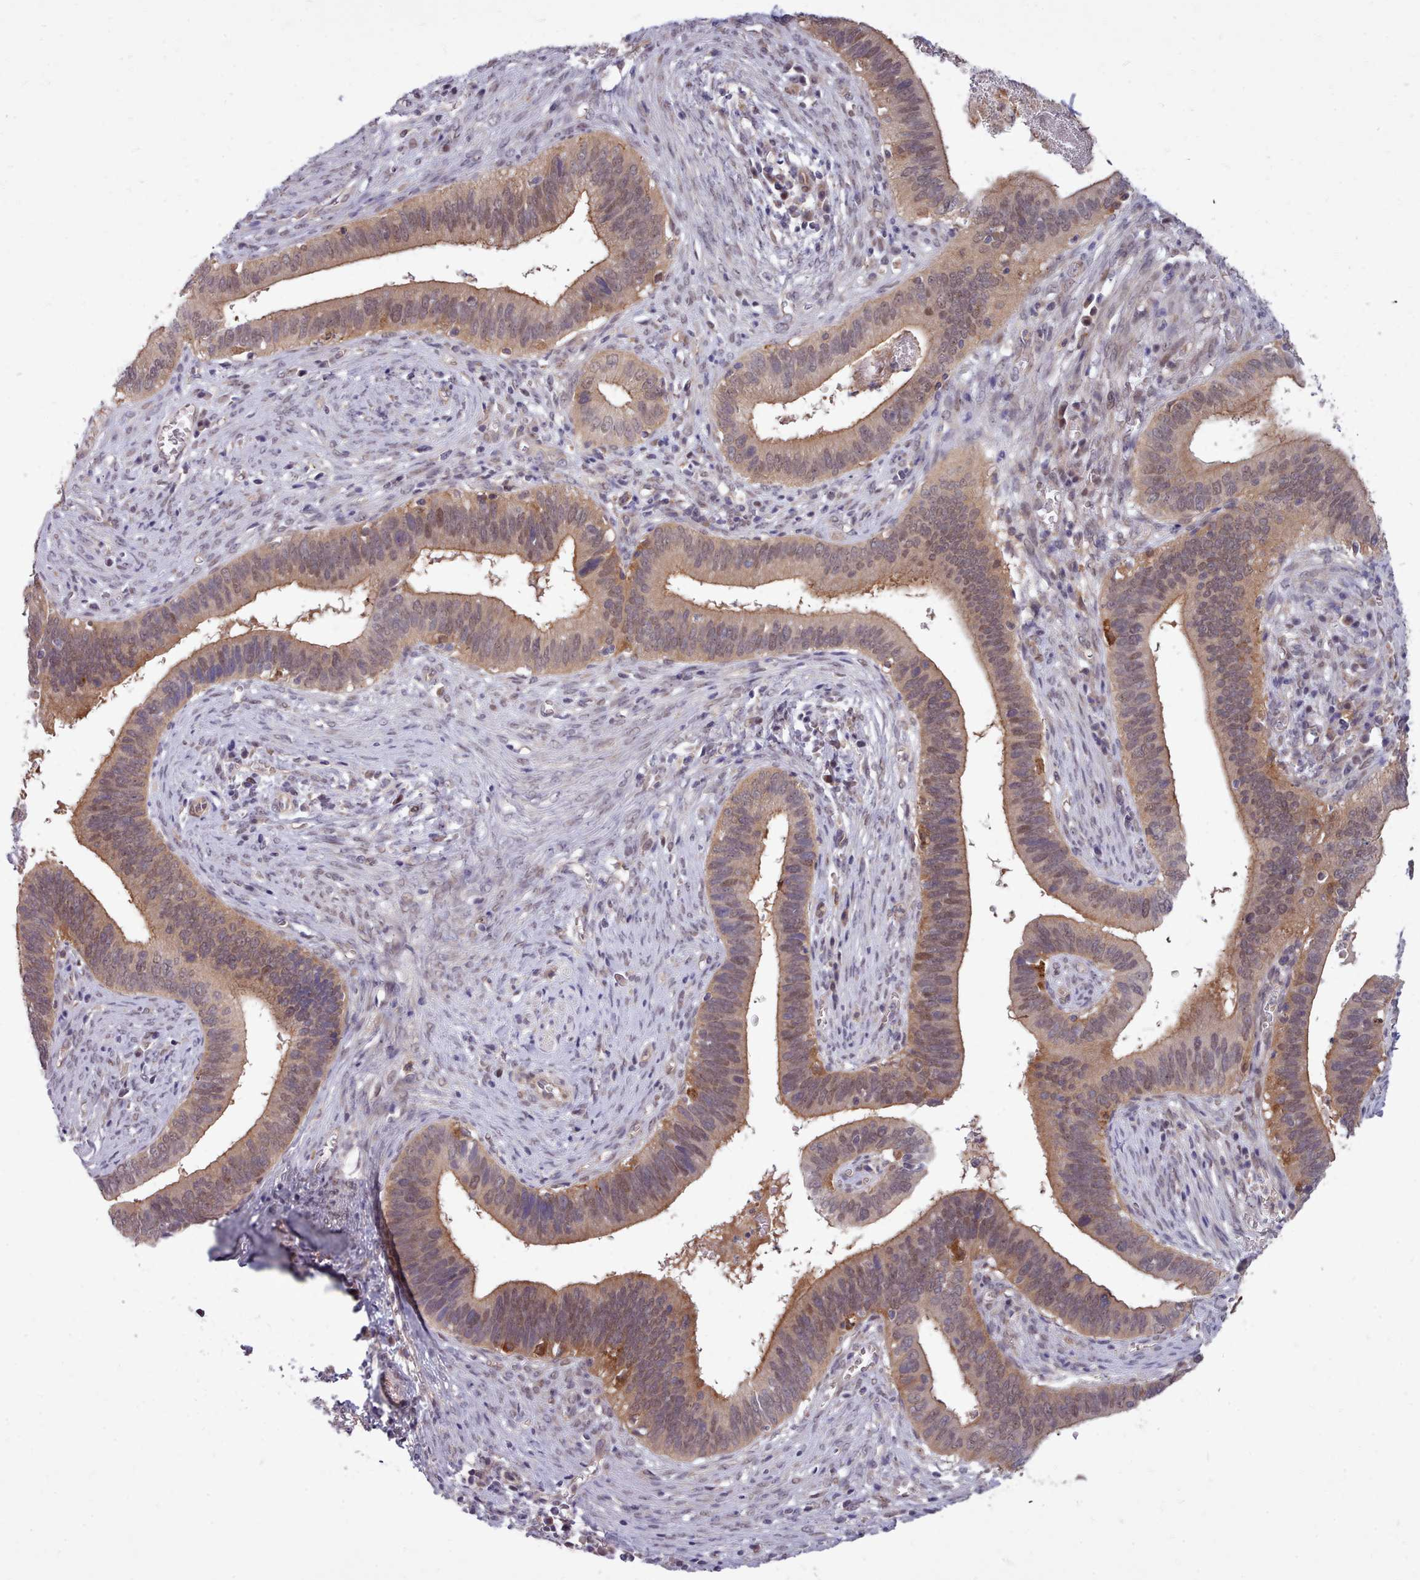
{"staining": {"intensity": "weak", "quantity": "25%-75%", "location": "cytoplasmic/membranous"}, "tissue": "cervical cancer", "cell_type": "Tumor cells", "image_type": "cancer", "snomed": [{"axis": "morphology", "description": "Adenocarcinoma, NOS"}, {"axis": "topography", "description": "Cervix"}], "caption": "Immunohistochemical staining of adenocarcinoma (cervical) displays low levels of weak cytoplasmic/membranous protein positivity in approximately 25%-75% of tumor cells.", "gene": "AHCY", "patient": {"sex": "female", "age": 42}}